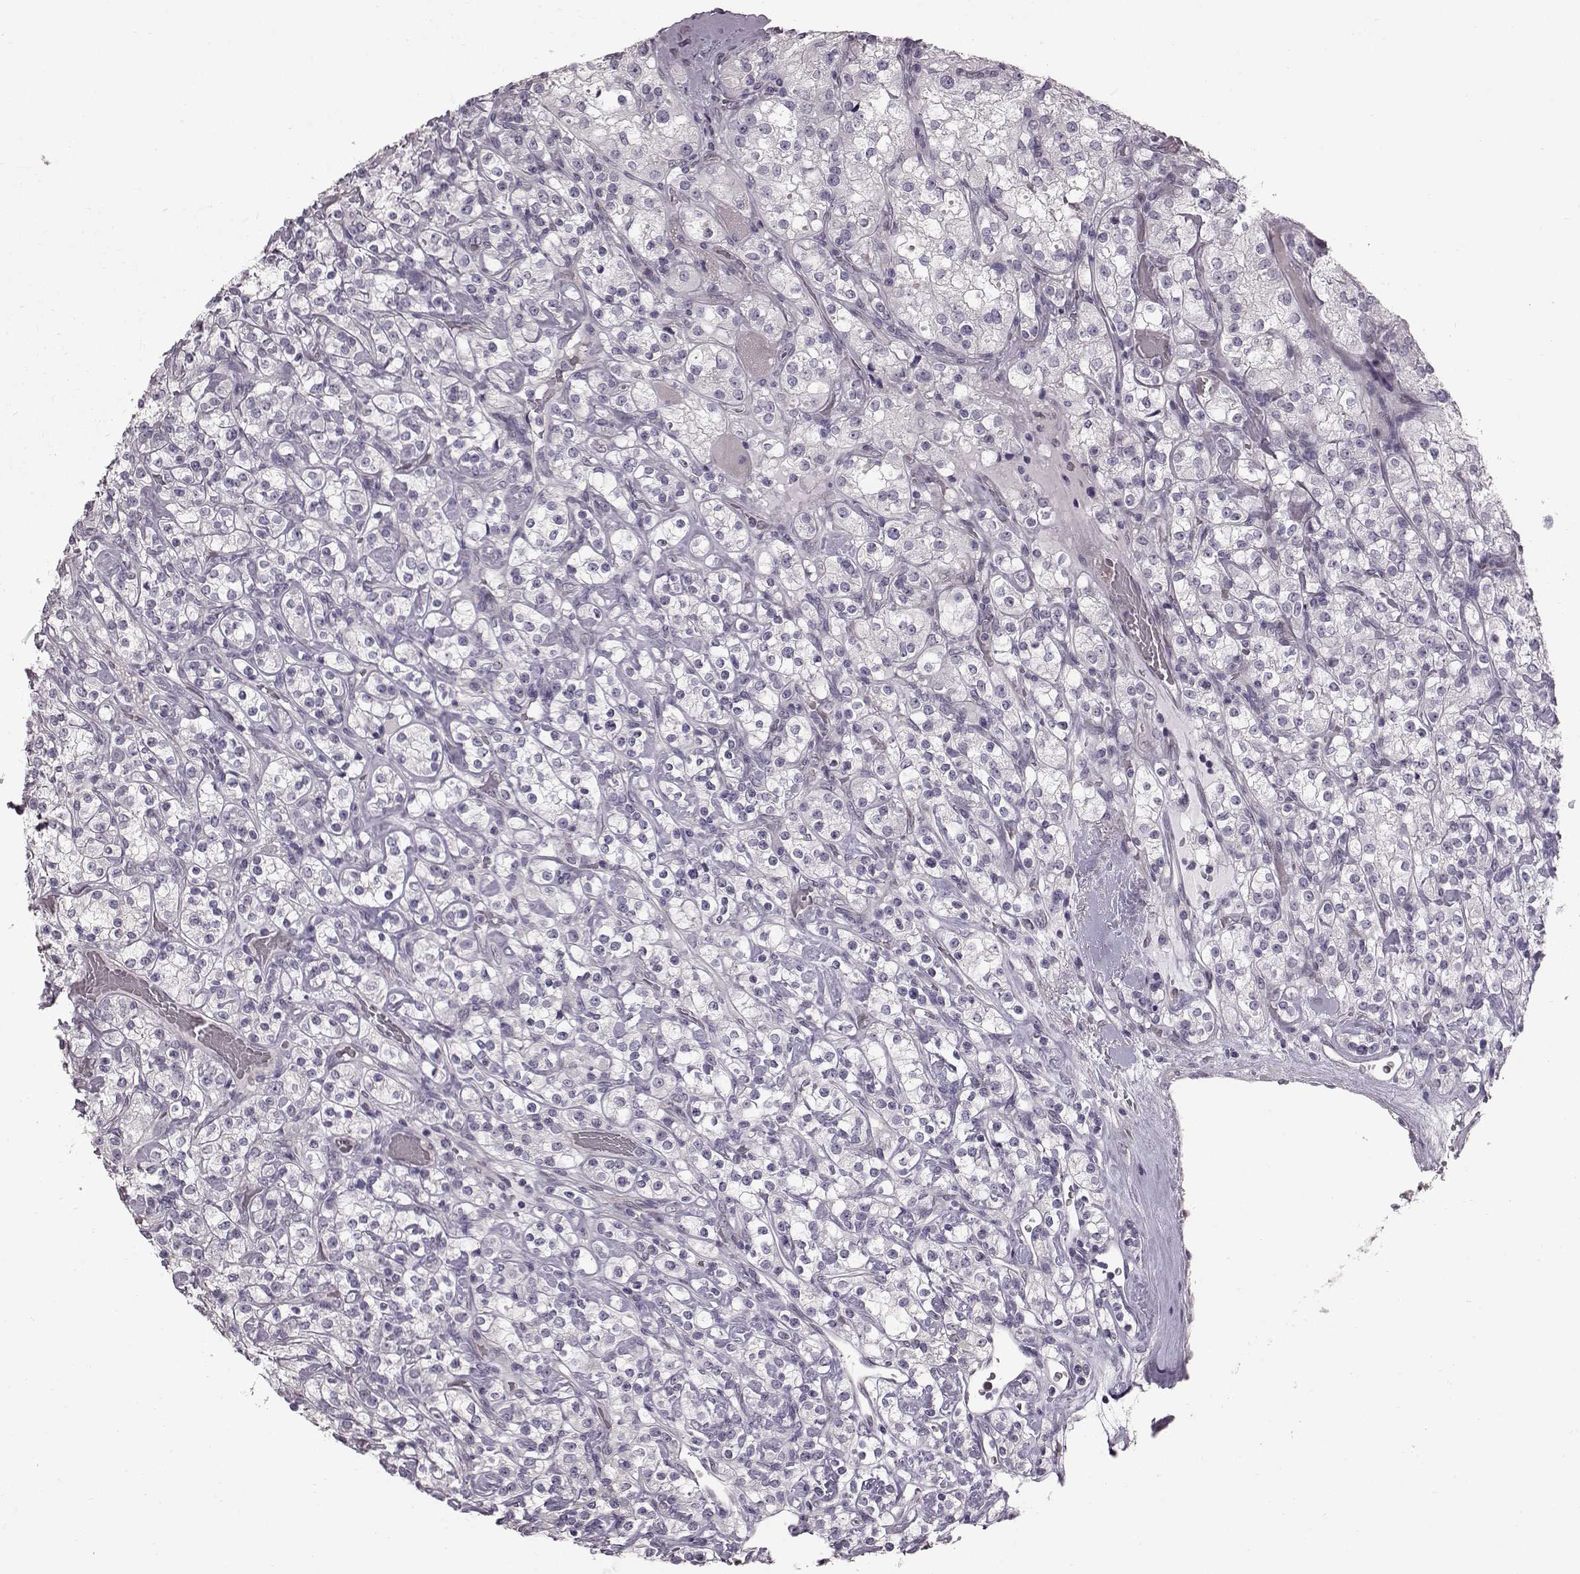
{"staining": {"intensity": "negative", "quantity": "none", "location": "none"}, "tissue": "renal cancer", "cell_type": "Tumor cells", "image_type": "cancer", "snomed": [{"axis": "morphology", "description": "Adenocarcinoma, NOS"}, {"axis": "topography", "description": "Kidney"}], "caption": "An IHC photomicrograph of renal cancer (adenocarcinoma) is shown. There is no staining in tumor cells of renal cancer (adenocarcinoma). (Brightfield microscopy of DAB IHC at high magnification).", "gene": "TCHHL1", "patient": {"sex": "male", "age": 77}}